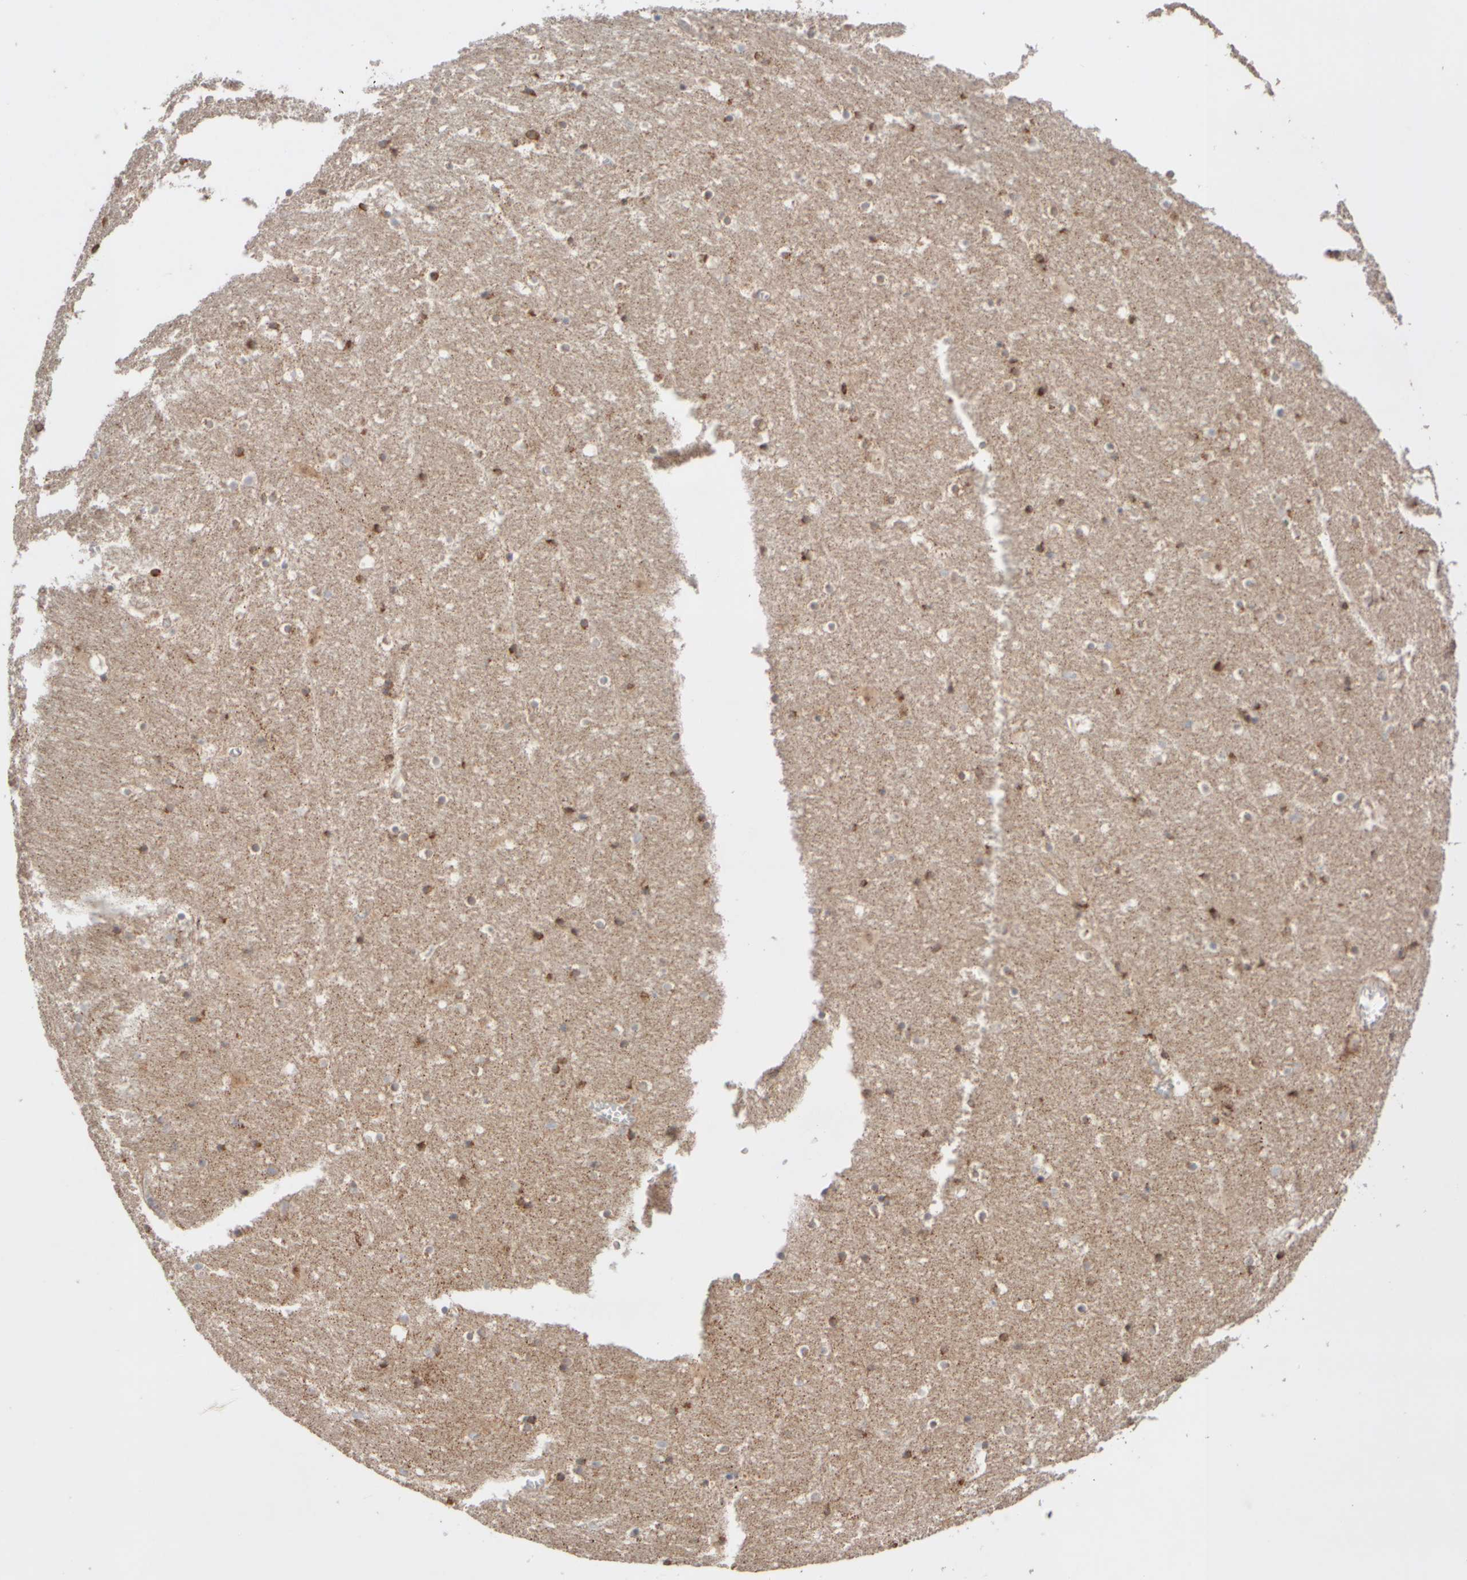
{"staining": {"intensity": "moderate", "quantity": "25%-75%", "location": "cytoplasmic/membranous"}, "tissue": "hippocampus", "cell_type": "Glial cells", "image_type": "normal", "snomed": [{"axis": "morphology", "description": "Normal tissue, NOS"}, {"axis": "topography", "description": "Hippocampus"}], "caption": "Moderate cytoplasmic/membranous expression is seen in about 25%-75% of glial cells in benign hippocampus. (DAB IHC, brown staining for protein, blue staining for nuclei).", "gene": "CHADL", "patient": {"sex": "male", "age": 45}}